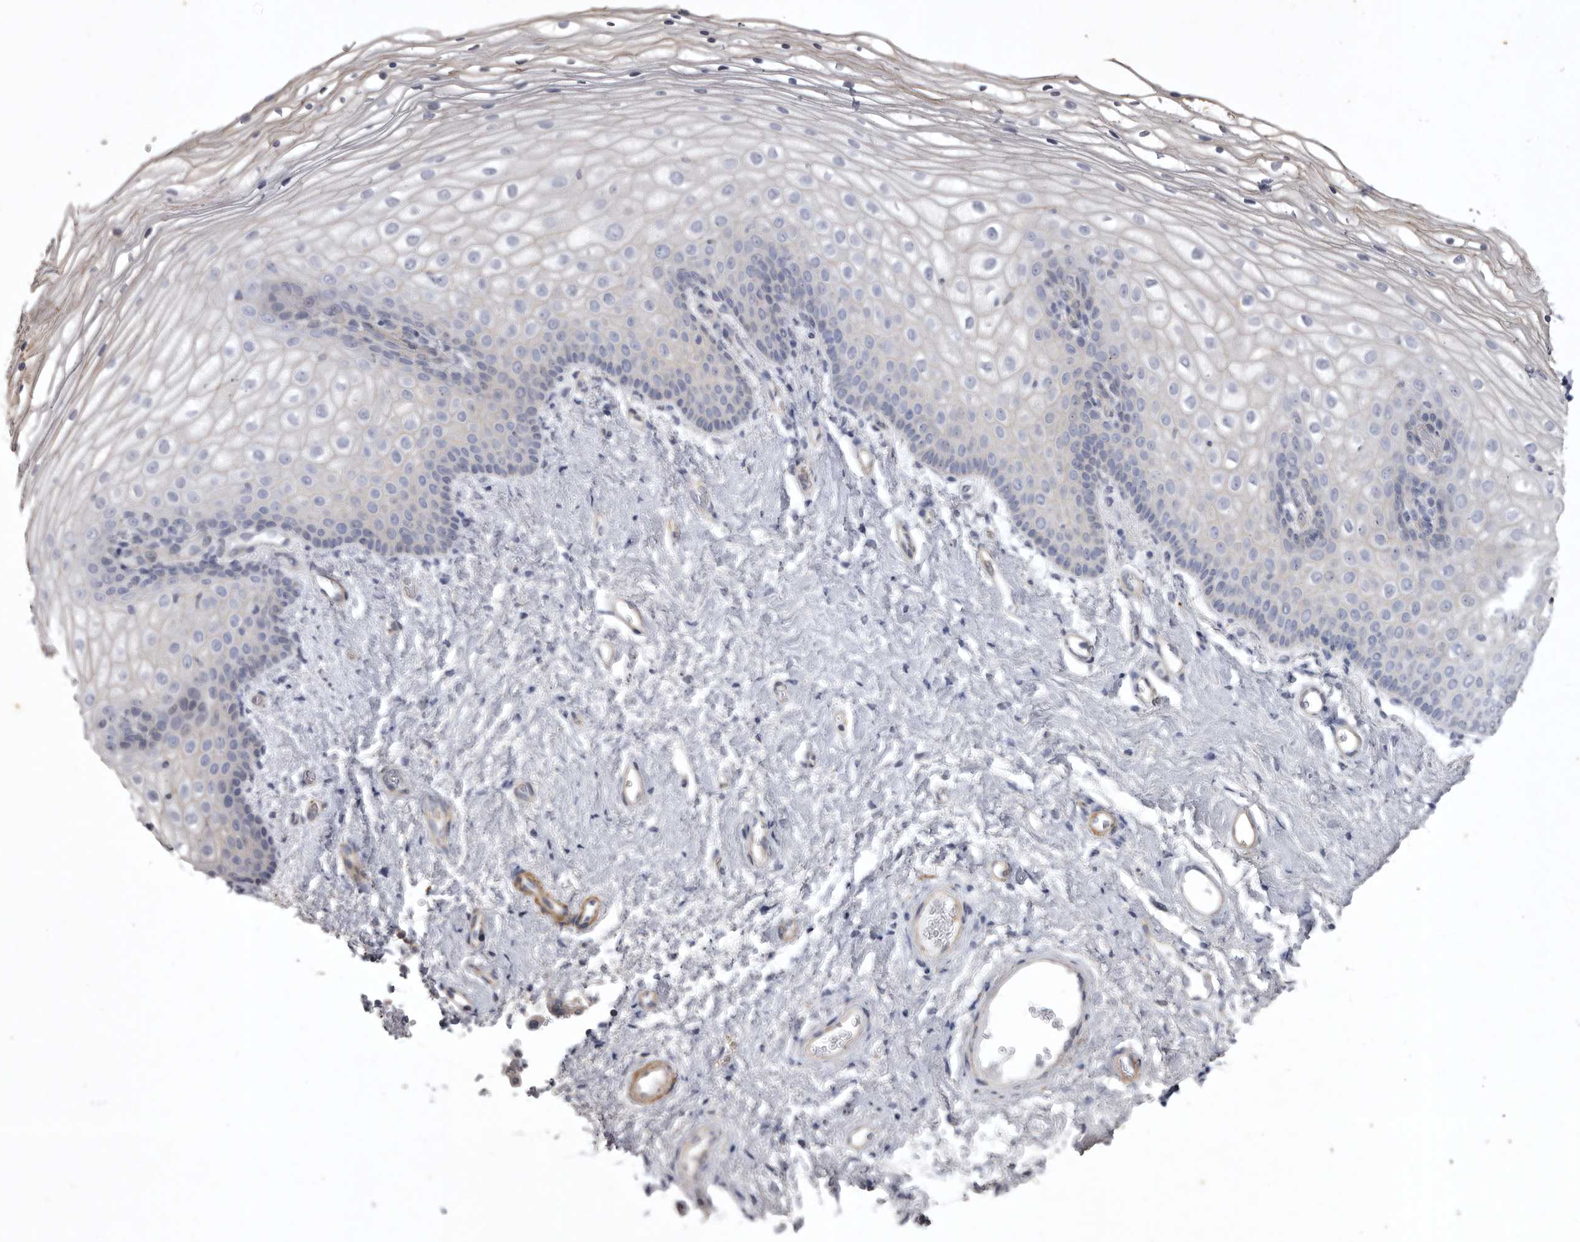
{"staining": {"intensity": "weak", "quantity": "<25%", "location": "cytoplasmic/membranous"}, "tissue": "vagina", "cell_type": "Squamous epithelial cells", "image_type": "normal", "snomed": [{"axis": "morphology", "description": "Normal tissue, NOS"}, {"axis": "topography", "description": "Vagina"}], "caption": "The immunohistochemistry (IHC) image has no significant positivity in squamous epithelial cells of vagina.", "gene": "NKAIN4", "patient": {"sex": "female", "age": 60}}